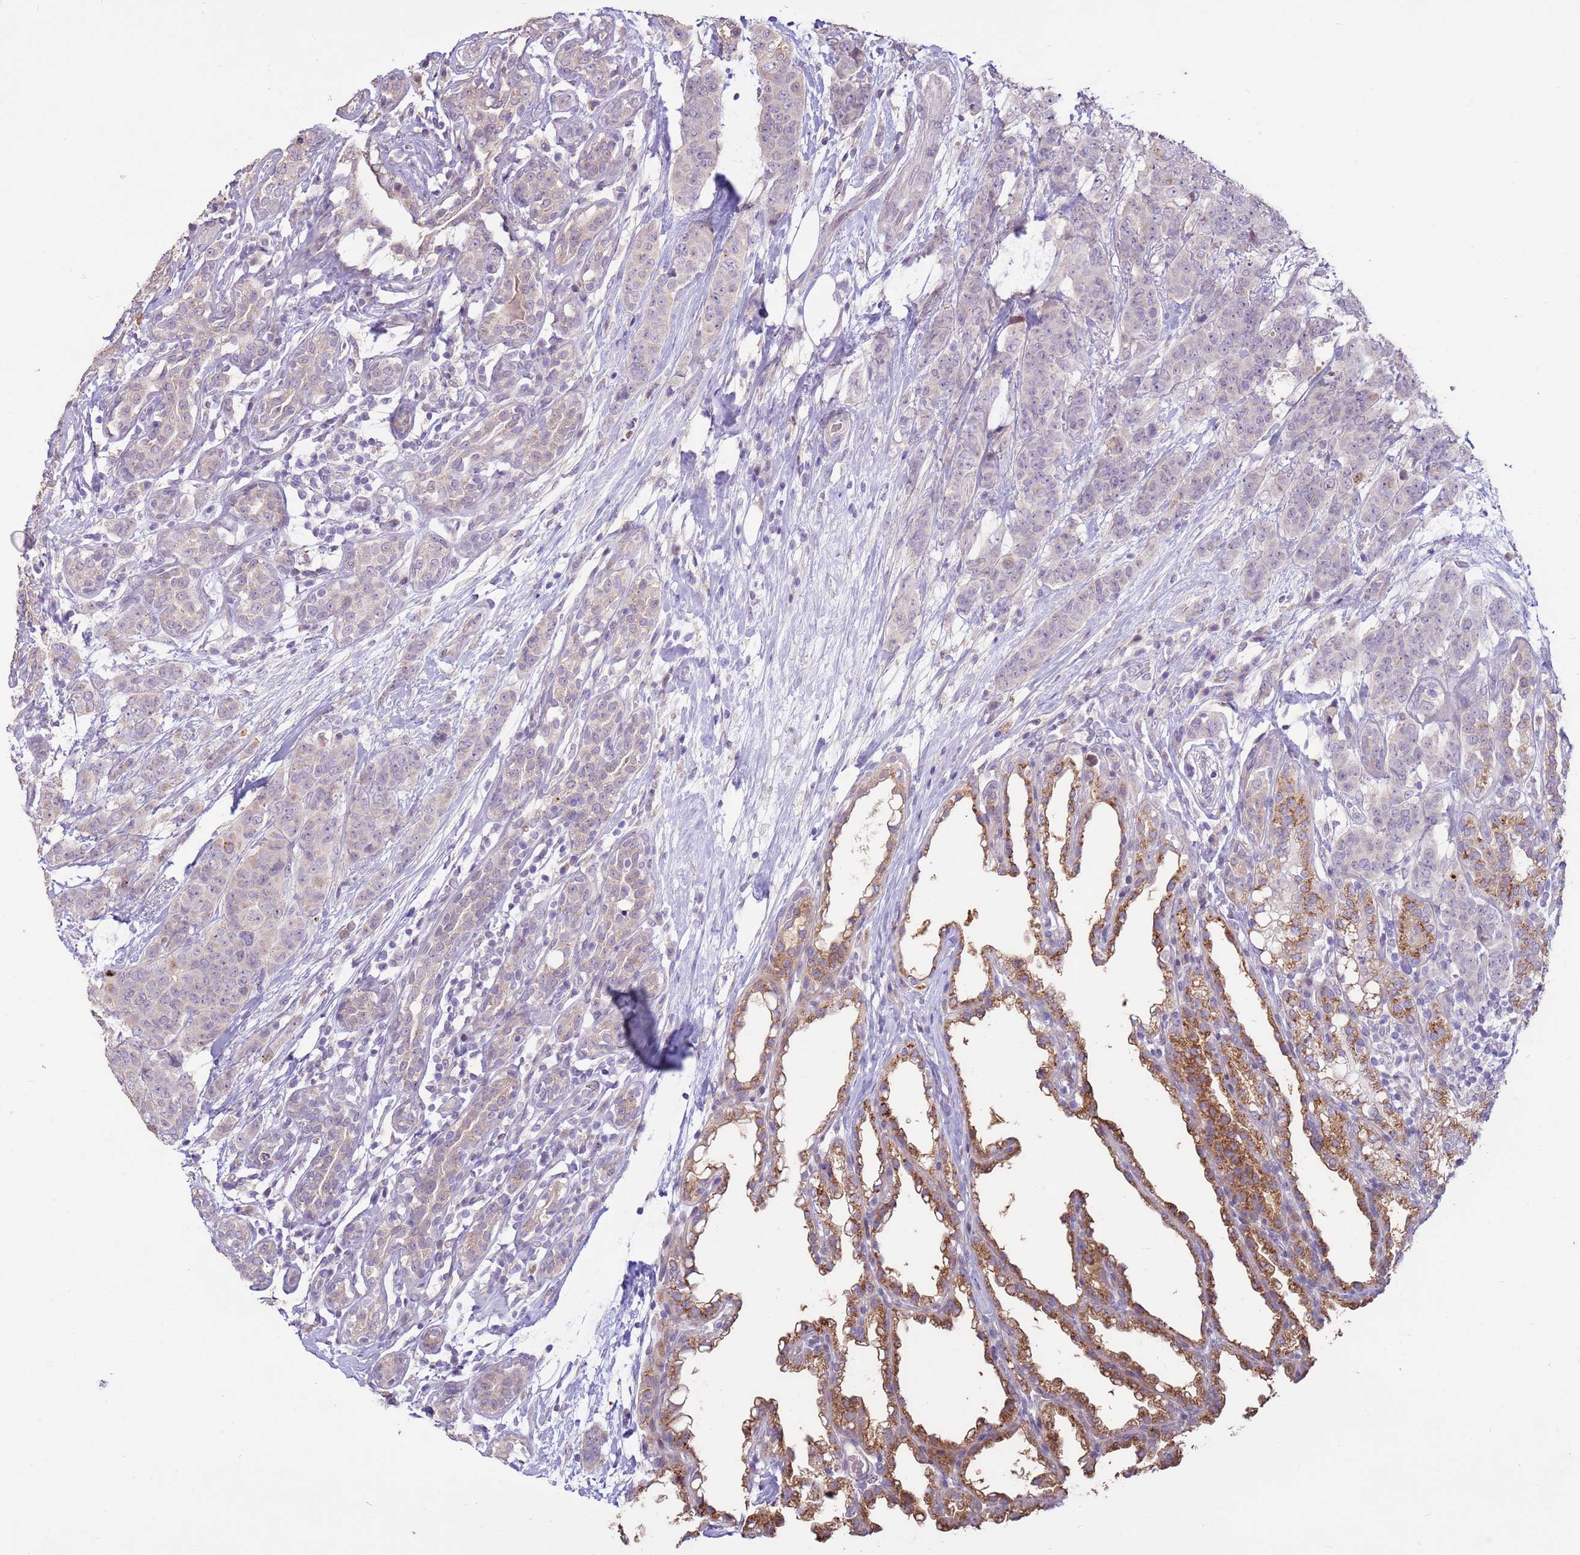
{"staining": {"intensity": "negative", "quantity": "none", "location": "none"}, "tissue": "breast cancer", "cell_type": "Tumor cells", "image_type": "cancer", "snomed": [{"axis": "morphology", "description": "Duct carcinoma"}, {"axis": "topography", "description": "Breast"}], "caption": "Immunohistochemical staining of breast cancer shows no significant staining in tumor cells. Nuclei are stained in blue.", "gene": "LGI4", "patient": {"sex": "female", "age": 40}}